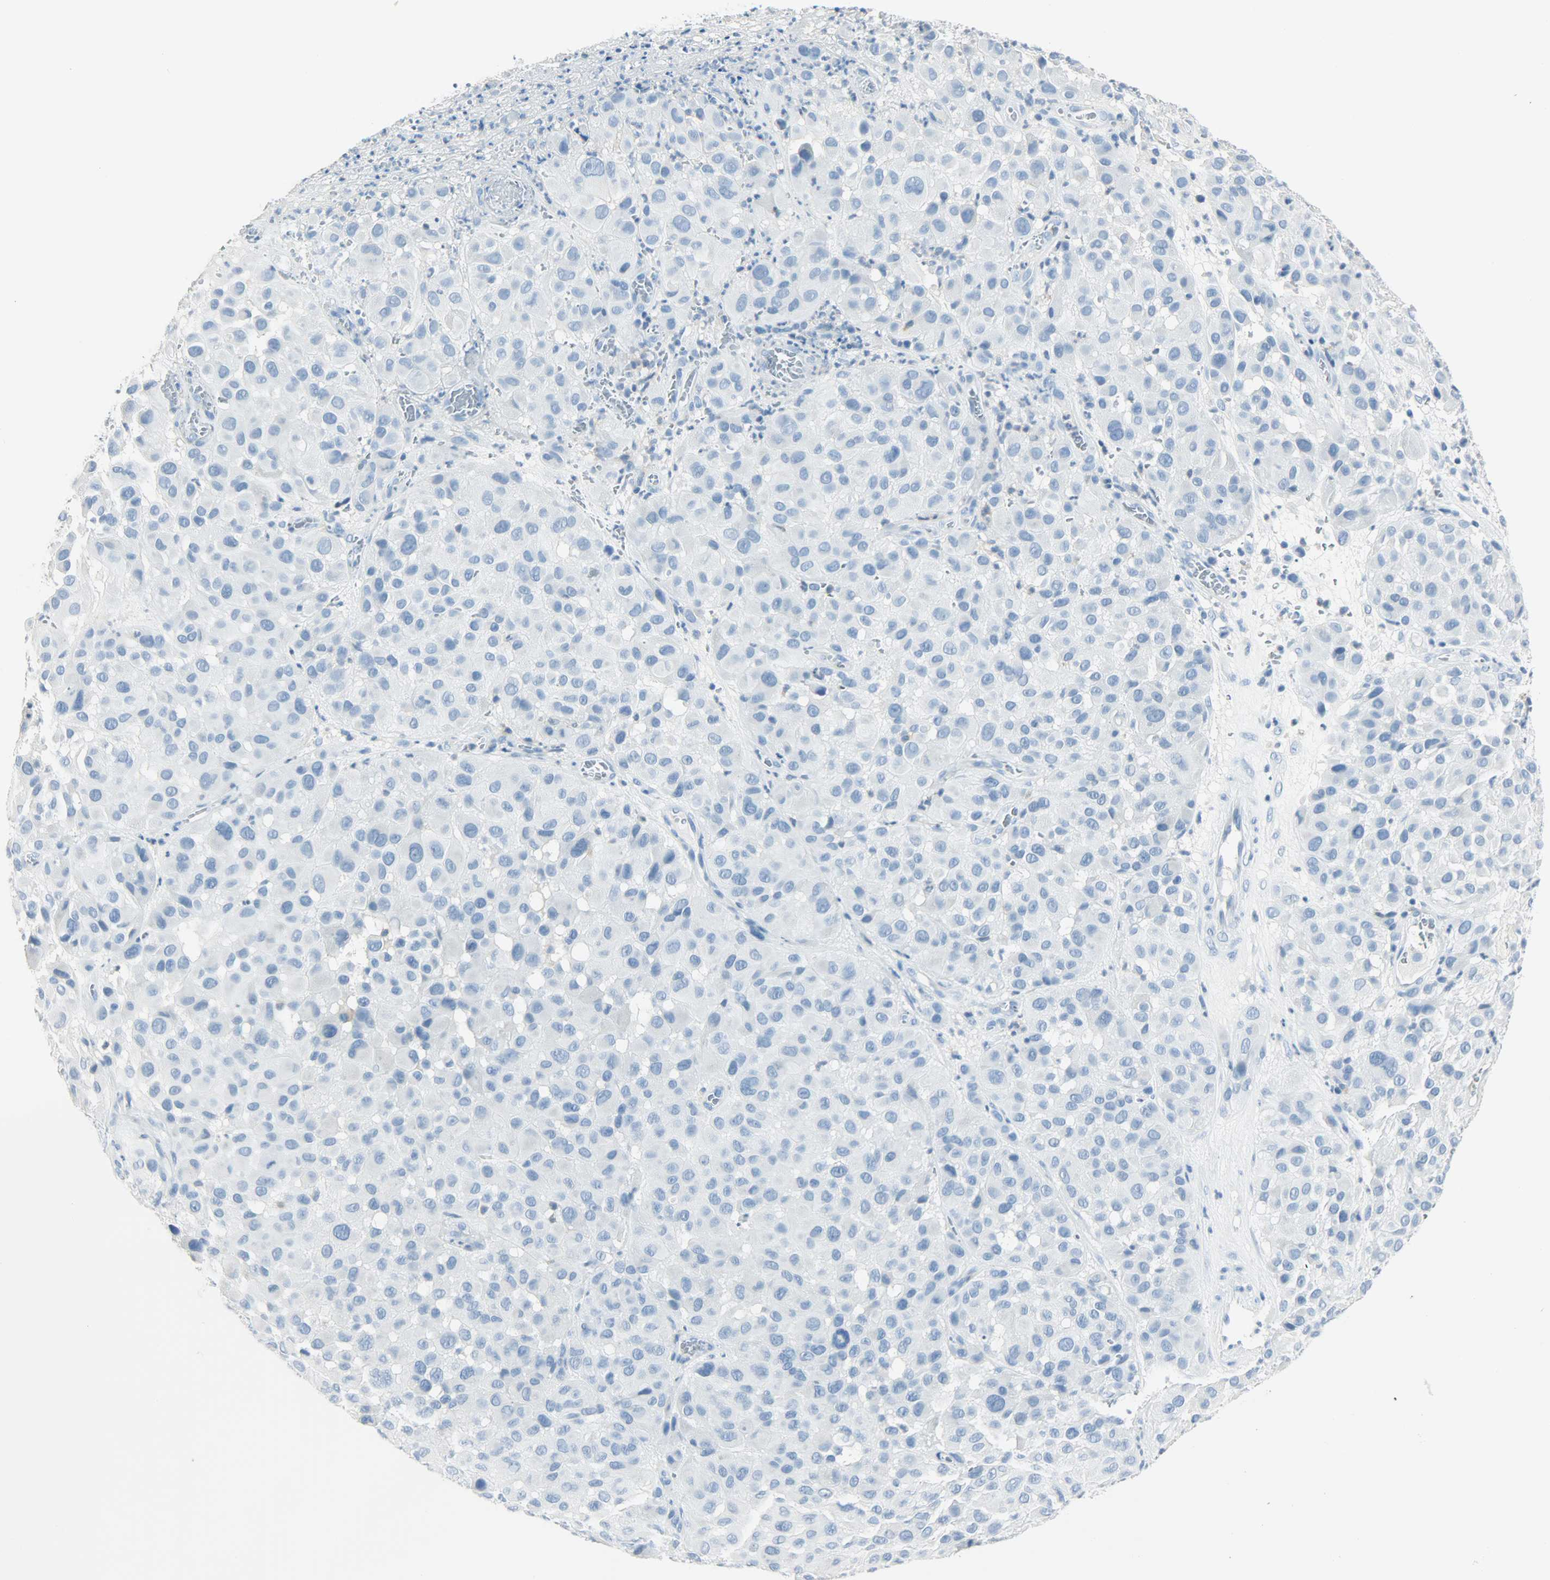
{"staining": {"intensity": "negative", "quantity": "none", "location": "none"}, "tissue": "melanoma", "cell_type": "Tumor cells", "image_type": "cancer", "snomed": [{"axis": "morphology", "description": "Malignant melanoma, NOS"}, {"axis": "topography", "description": "Skin"}], "caption": "This is an immunohistochemistry (IHC) micrograph of human malignant melanoma. There is no positivity in tumor cells.", "gene": "PTPN6", "patient": {"sex": "female", "age": 21}}